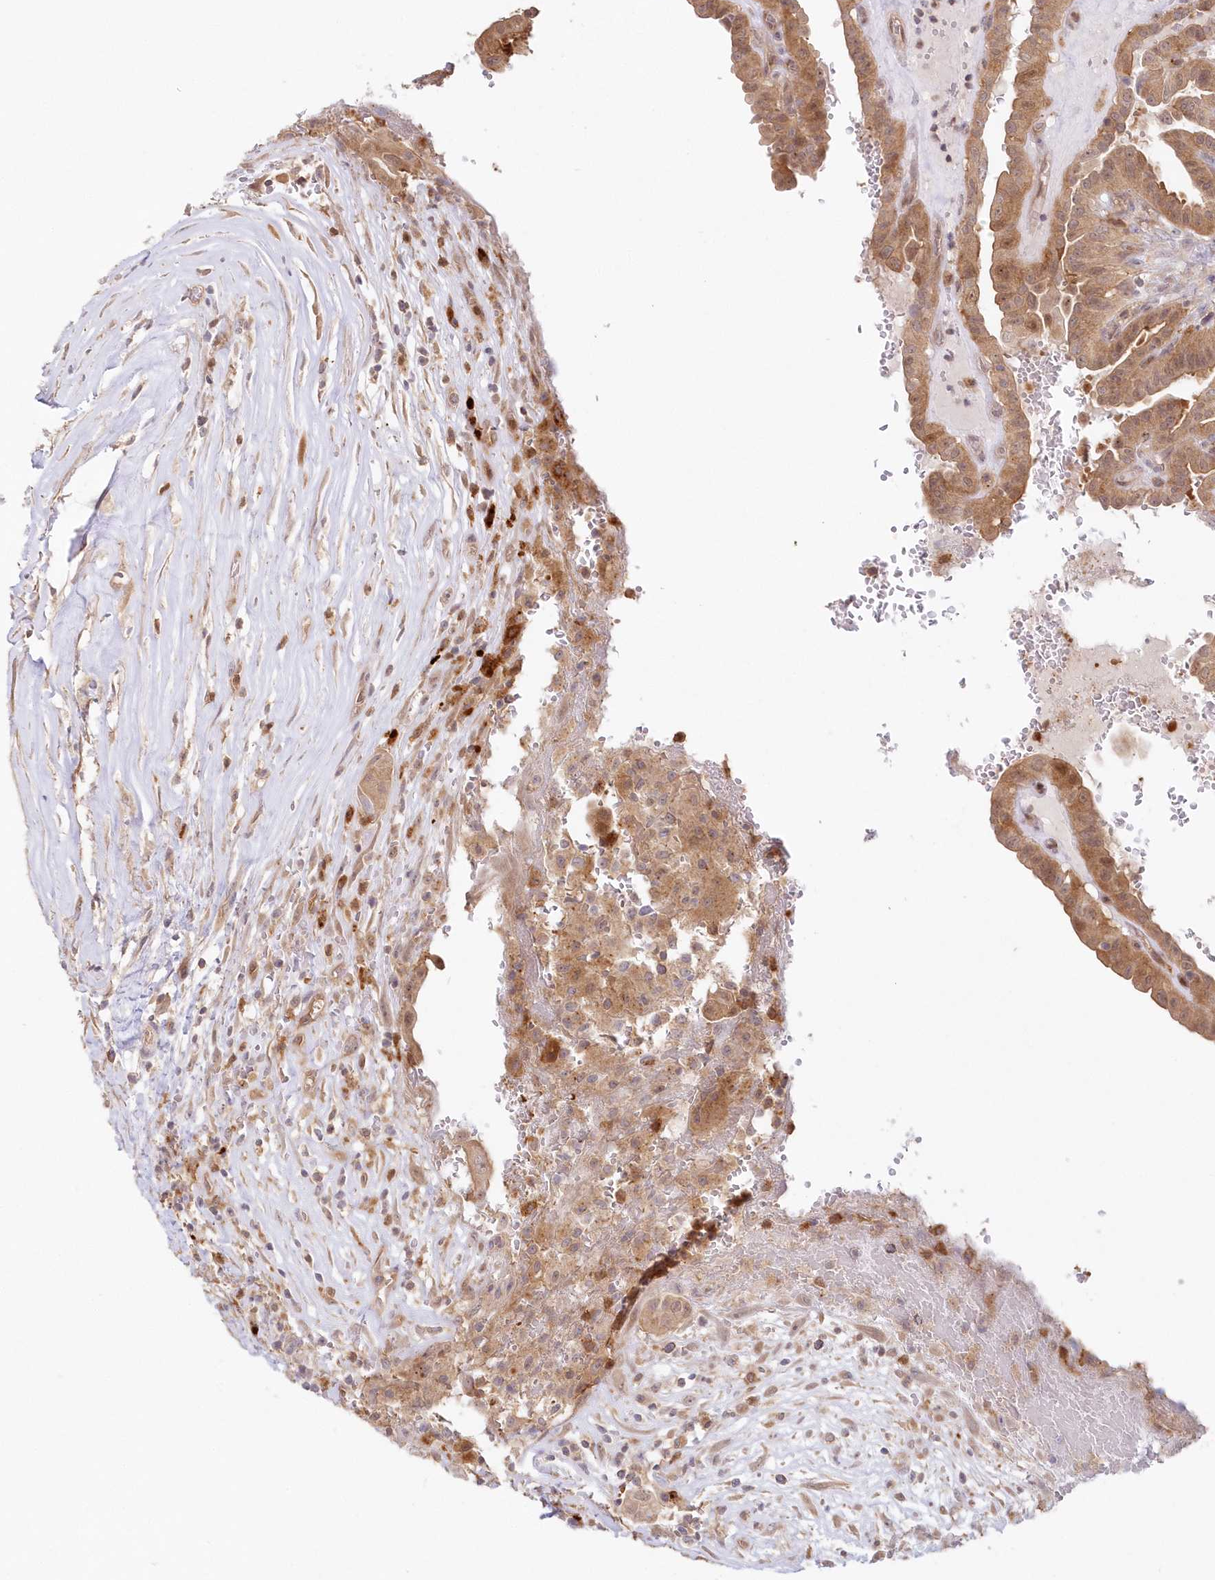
{"staining": {"intensity": "moderate", "quantity": ">75%", "location": "cytoplasmic/membranous,nuclear"}, "tissue": "thyroid cancer", "cell_type": "Tumor cells", "image_type": "cancer", "snomed": [{"axis": "morphology", "description": "Papillary adenocarcinoma, NOS"}, {"axis": "topography", "description": "Thyroid gland"}], "caption": "Immunohistochemistry (IHC) image of thyroid cancer stained for a protein (brown), which reveals medium levels of moderate cytoplasmic/membranous and nuclear expression in about >75% of tumor cells.", "gene": "GBE1", "patient": {"sex": "male", "age": 77}}